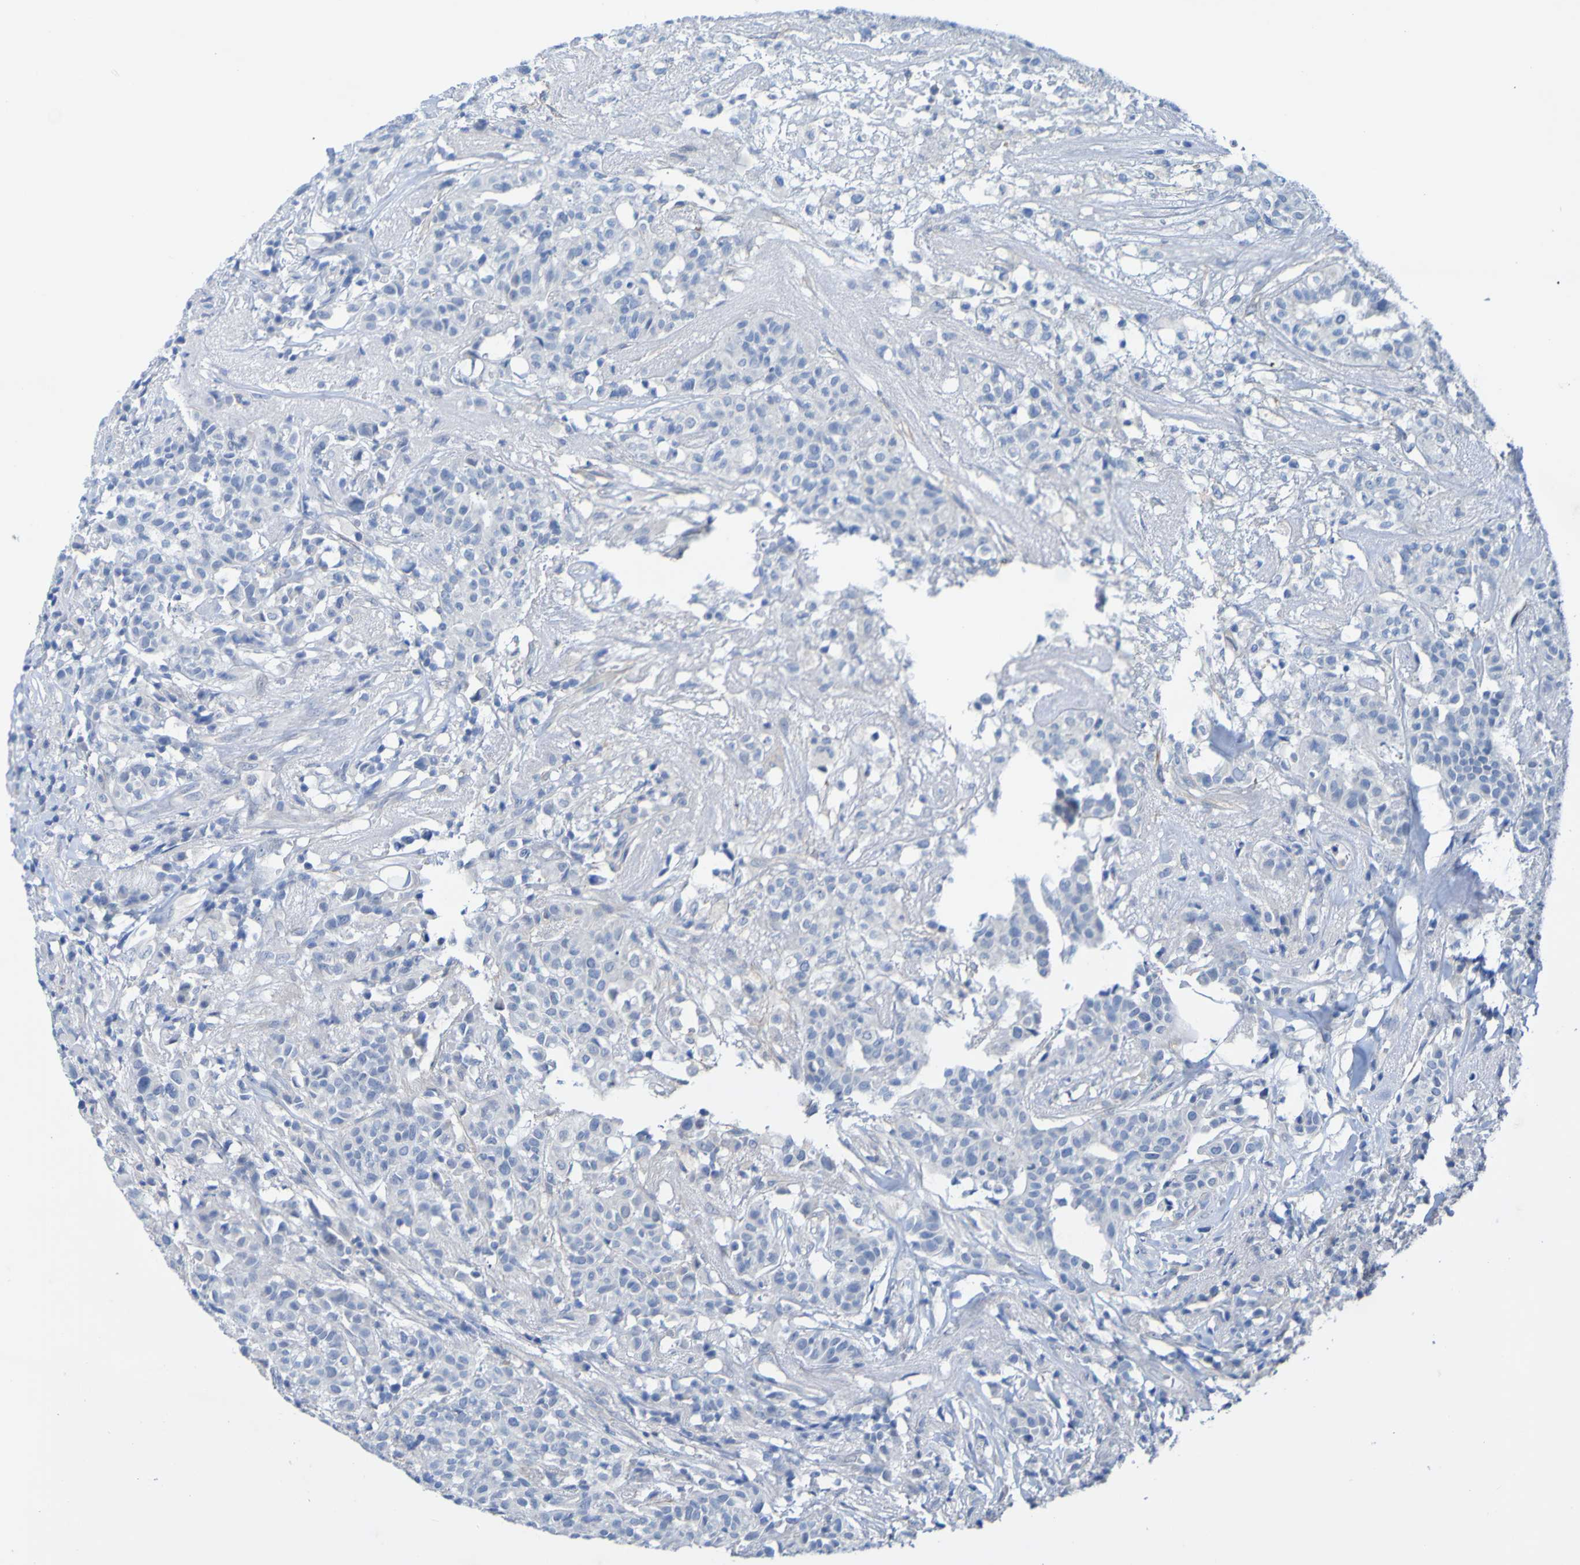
{"staining": {"intensity": "negative", "quantity": "none", "location": "none"}, "tissue": "head and neck cancer", "cell_type": "Tumor cells", "image_type": "cancer", "snomed": [{"axis": "morphology", "description": "Adenocarcinoma, NOS"}, {"axis": "topography", "description": "Salivary gland"}, {"axis": "topography", "description": "Head-Neck"}], "caption": "DAB immunohistochemical staining of human adenocarcinoma (head and neck) exhibits no significant positivity in tumor cells. The staining was performed using DAB (3,3'-diaminobenzidine) to visualize the protein expression in brown, while the nuclei were stained in blue with hematoxylin (Magnification: 20x).", "gene": "ACMSD", "patient": {"sex": "female", "age": 65}}